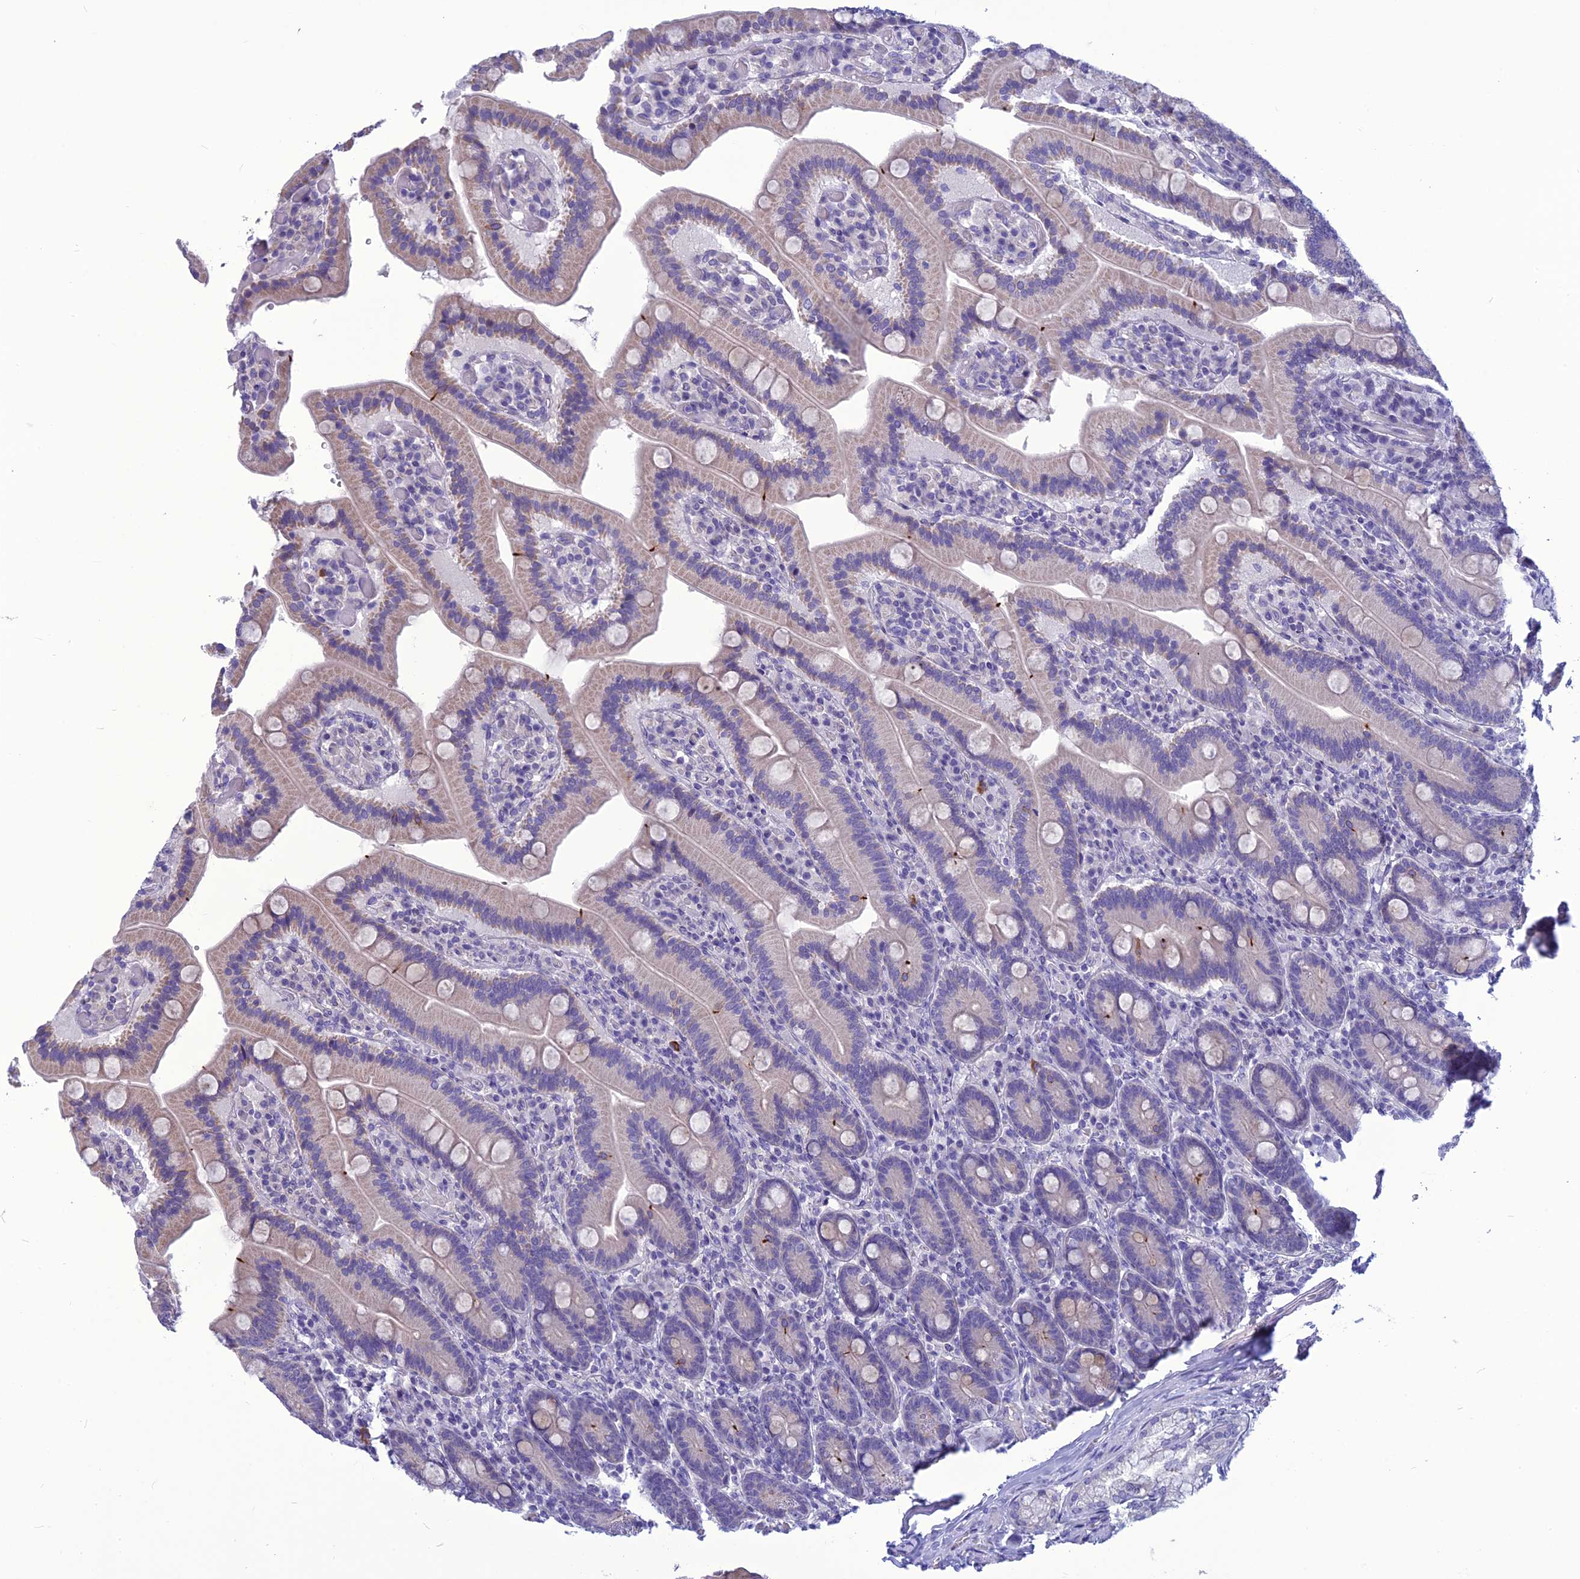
{"staining": {"intensity": "negative", "quantity": "none", "location": "none"}, "tissue": "duodenum", "cell_type": "Glandular cells", "image_type": "normal", "snomed": [{"axis": "morphology", "description": "Normal tissue, NOS"}, {"axis": "topography", "description": "Duodenum"}], "caption": "Immunohistochemical staining of benign human duodenum displays no significant expression in glandular cells. (Stains: DAB (3,3'-diaminobenzidine) IHC with hematoxylin counter stain, Microscopy: brightfield microscopy at high magnification).", "gene": "BBS2", "patient": {"sex": "female", "age": 62}}